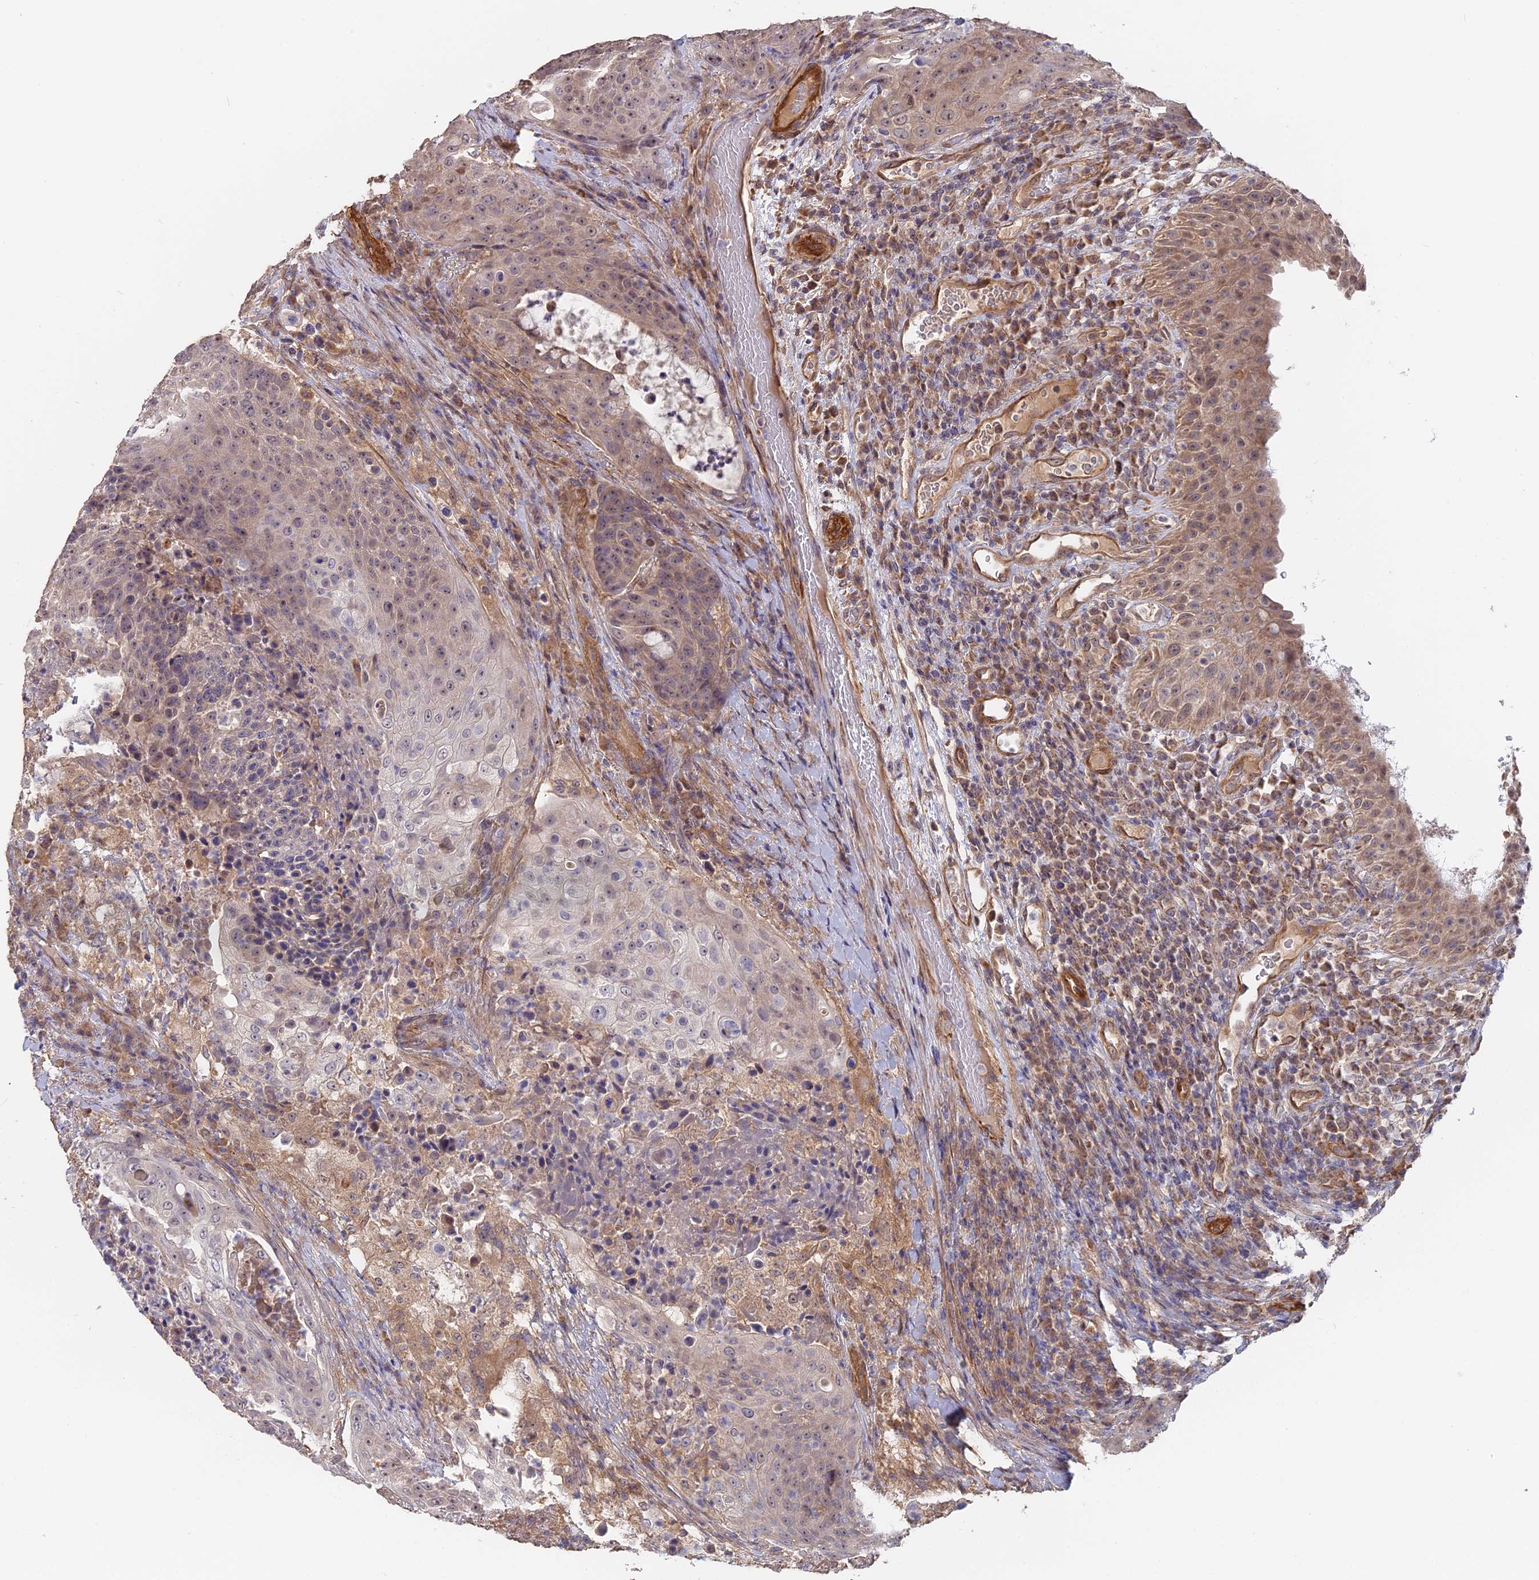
{"staining": {"intensity": "weak", "quantity": "<25%", "location": "cytoplasmic/membranous,nuclear"}, "tissue": "urothelial cancer", "cell_type": "Tumor cells", "image_type": "cancer", "snomed": [{"axis": "morphology", "description": "Urothelial carcinoma, High grade"}, {"axis": "topography", "description": "Urinary bladder"}], "caption": "Immunohistochemistry photomicrograph of neoplastic tissue: human urothelial carcinoma (high-grade) stained with DAB (3,3'-diaminobenzidine) exhibits no significant protein staining in tumor cells.", "gene": "SAC3D1", "patient": {"sex": "female", "age": 63}}